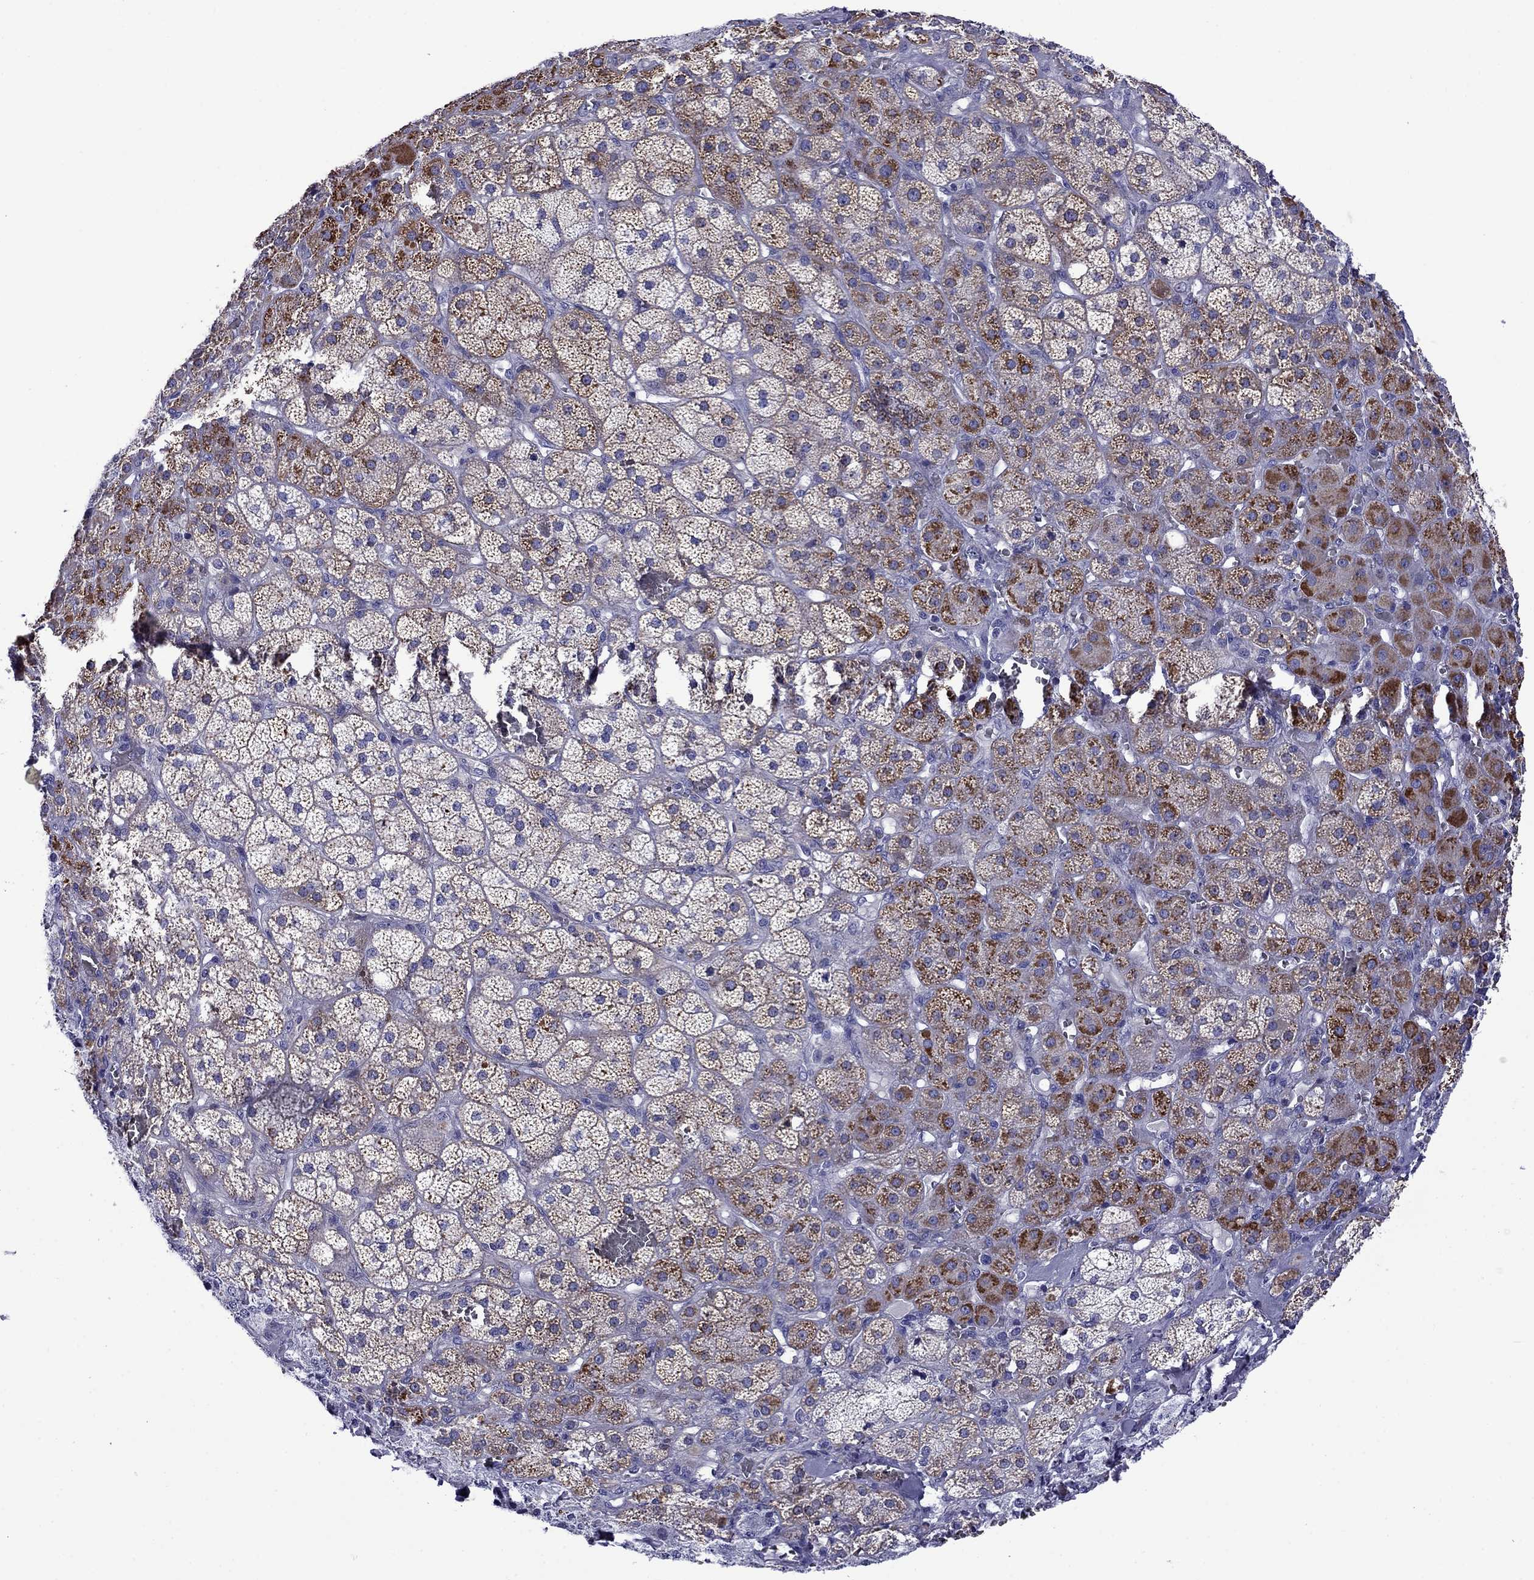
{"staining": {"intensity": "strong", "quantity": "<25%", "location": "cytoplasmic/membranous"}, "tissue": "adrenal gland", "cell_type": "Glandular cells", "image_type": "normal", "snomed": [{"axis": "morphology", "description": "Normal tissue, NOS"}, {"axis": "topography", "description": "Adrenal gland"}], "caption": "Adrenal gland stained with immunohistochemistry (IHC) reveals strong cytoplasmic/membranous staining in approximately <25% of glandular cells. (Stains: DAB (3,3'-diaminobenzidine) in brown, nuclei in blue, Microscopy: brightfield microscopy at high magnification).", "gene": "STAR", "patient": {"sex": "male", "age": 57}}